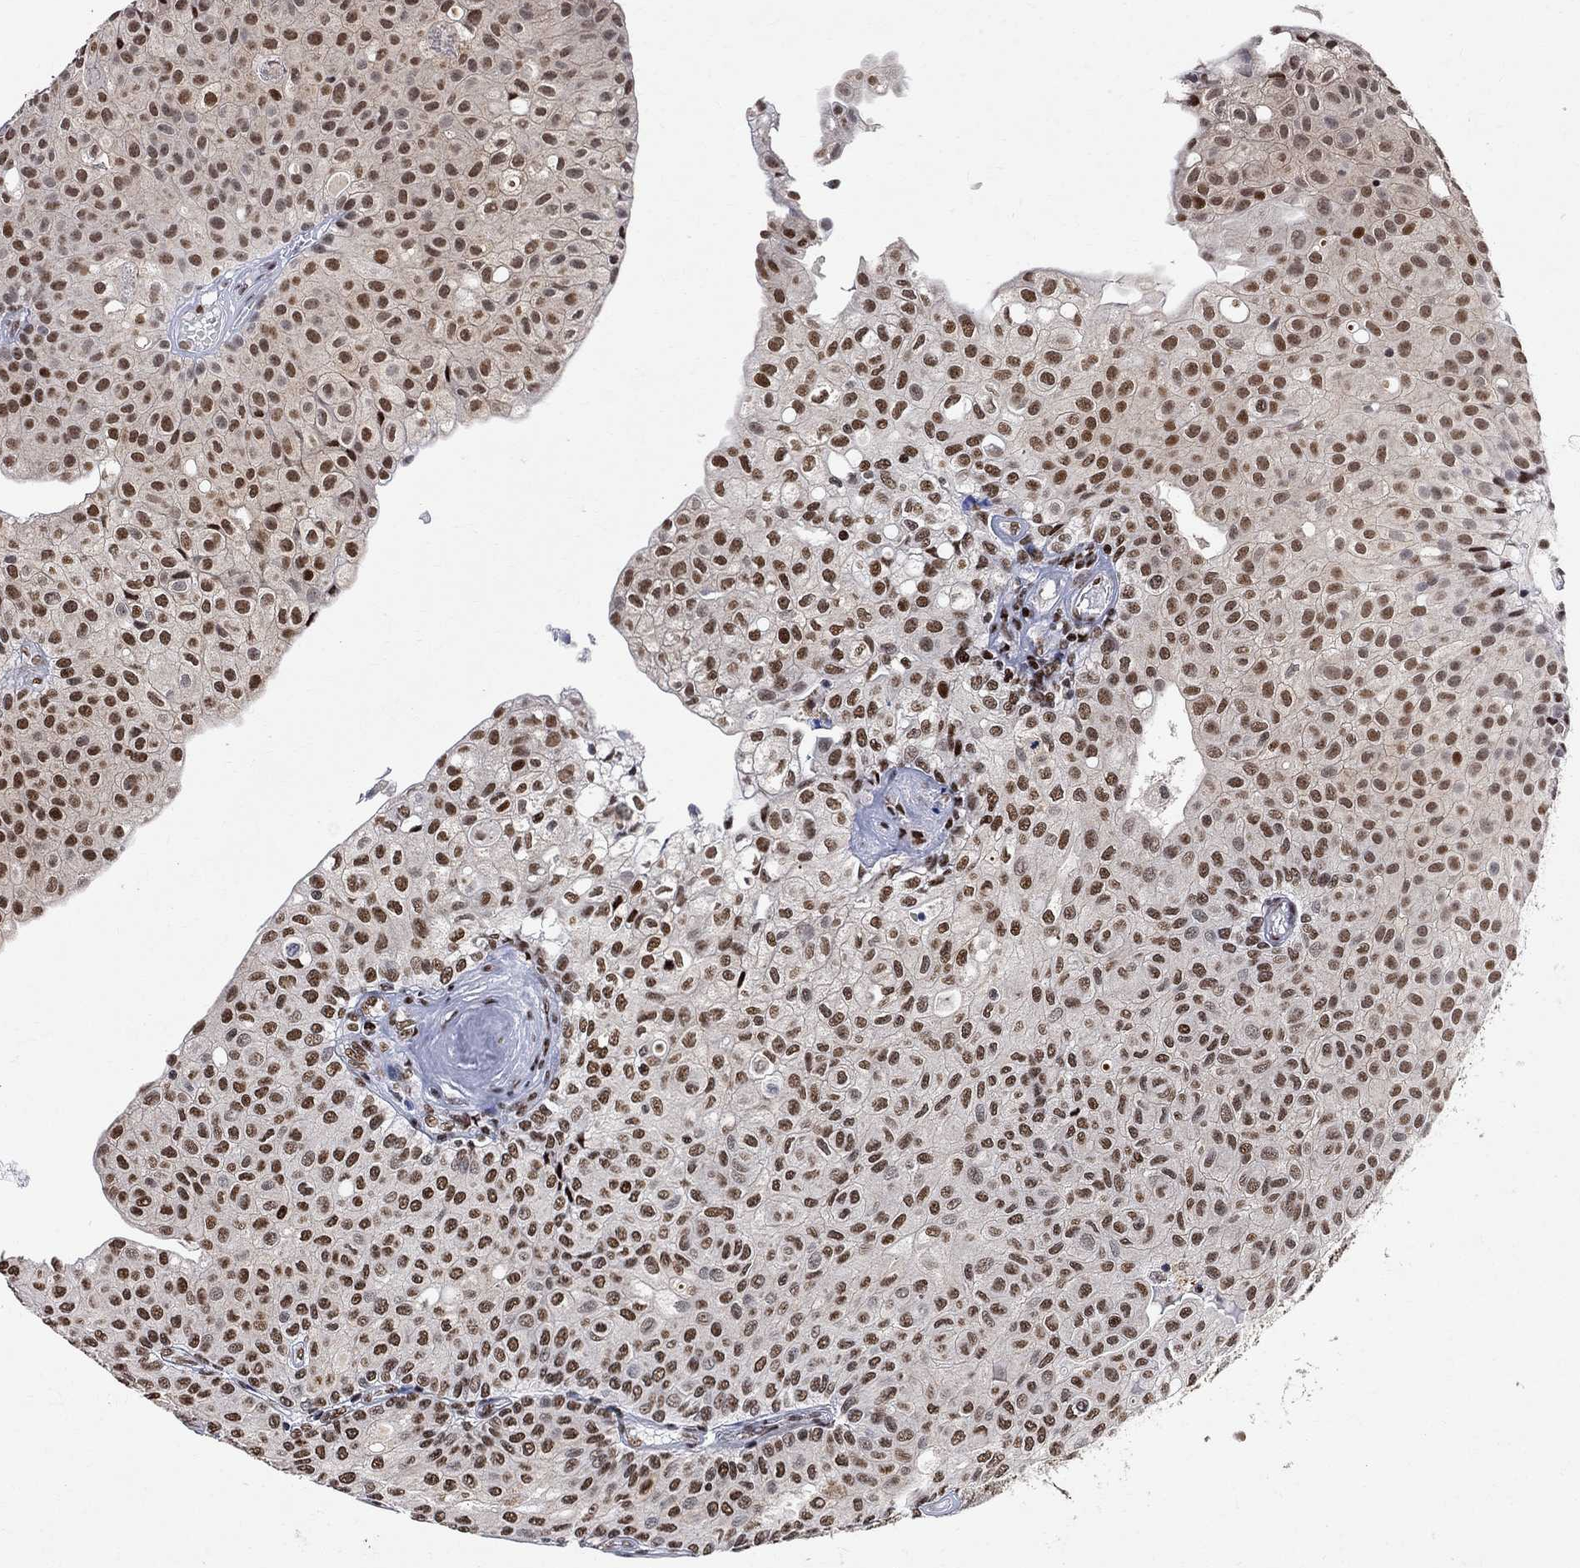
{"staining": {"intensity": "strong", "quantity": ">75%", "location": "nuclear"}, "tissue": "urothelial cancer", "cell_type": "Tumor cells", "image_type": "cancer", "snomed": [{"axis": "morphology", "description": "Urothelial carcinoma, Low grade"}, {"axis": "topography", "description": "Urinary bladder"}], "caption": "Immunohistochemical staining of urothelial carcinoma (low-grade) exhibits strong nuclear protein expression in approximately >75% of tumor cells.", "gene": "E4F1", "patient": {"sex": "male", "age": 89}}